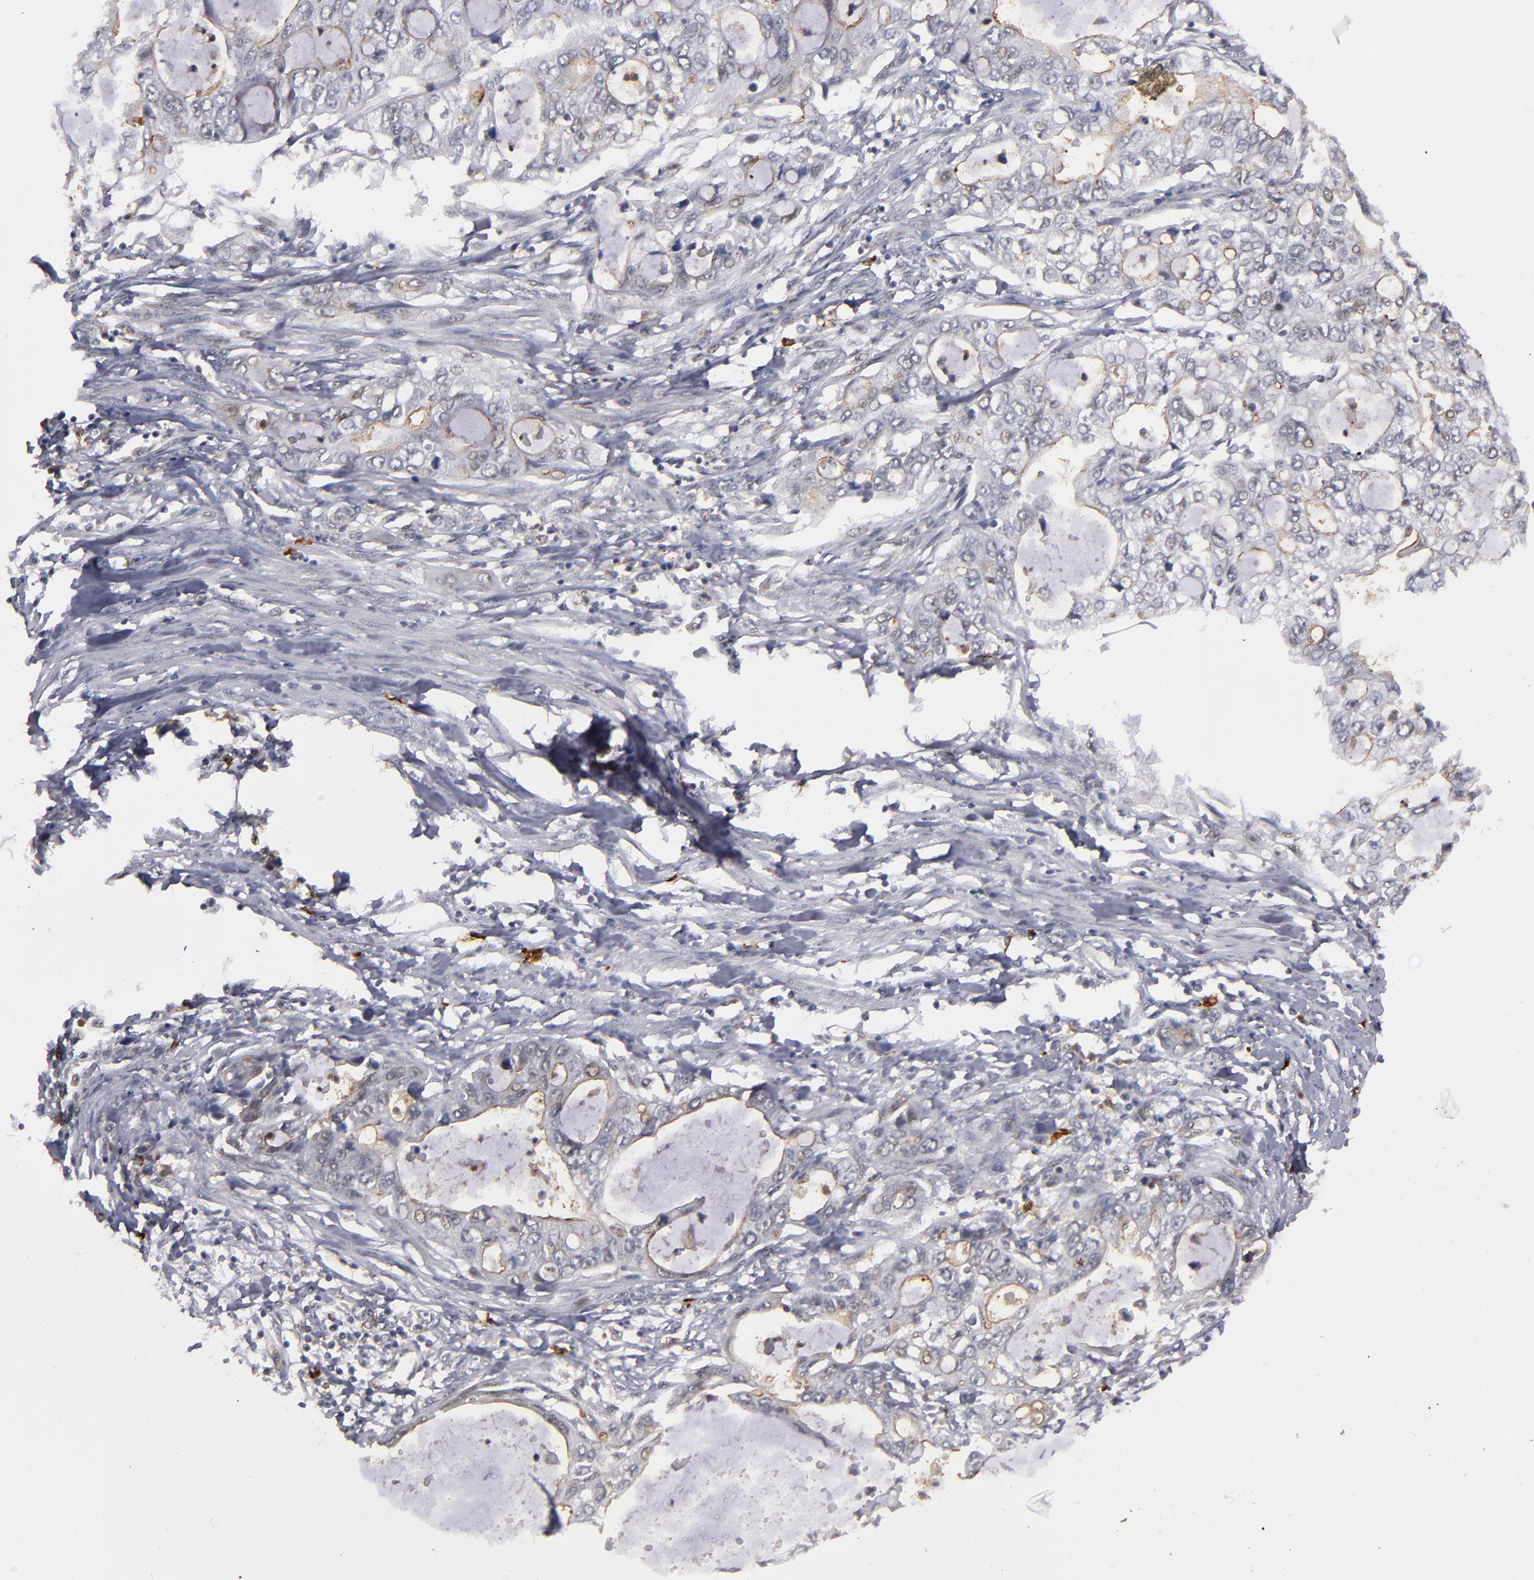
{"staining": {"intensity": "negative", "quantity": "none", "location": "none"}, "tissue": "stomach cancer", "cell_type": "Tumor cells", "image_type": "cancer", "snomed": [{"axis": "morphology", "description": "Adenocarcinoma, NOS"}, {"axis": "topography", "description": "Stomach, upper"}], "caption": "Immunohistochemical staining of human adenocarcinoma (stomach) shows no significant expression in tumor cells.", "gene": "STX3", "patient": {"sex": "female", "age": 52}}